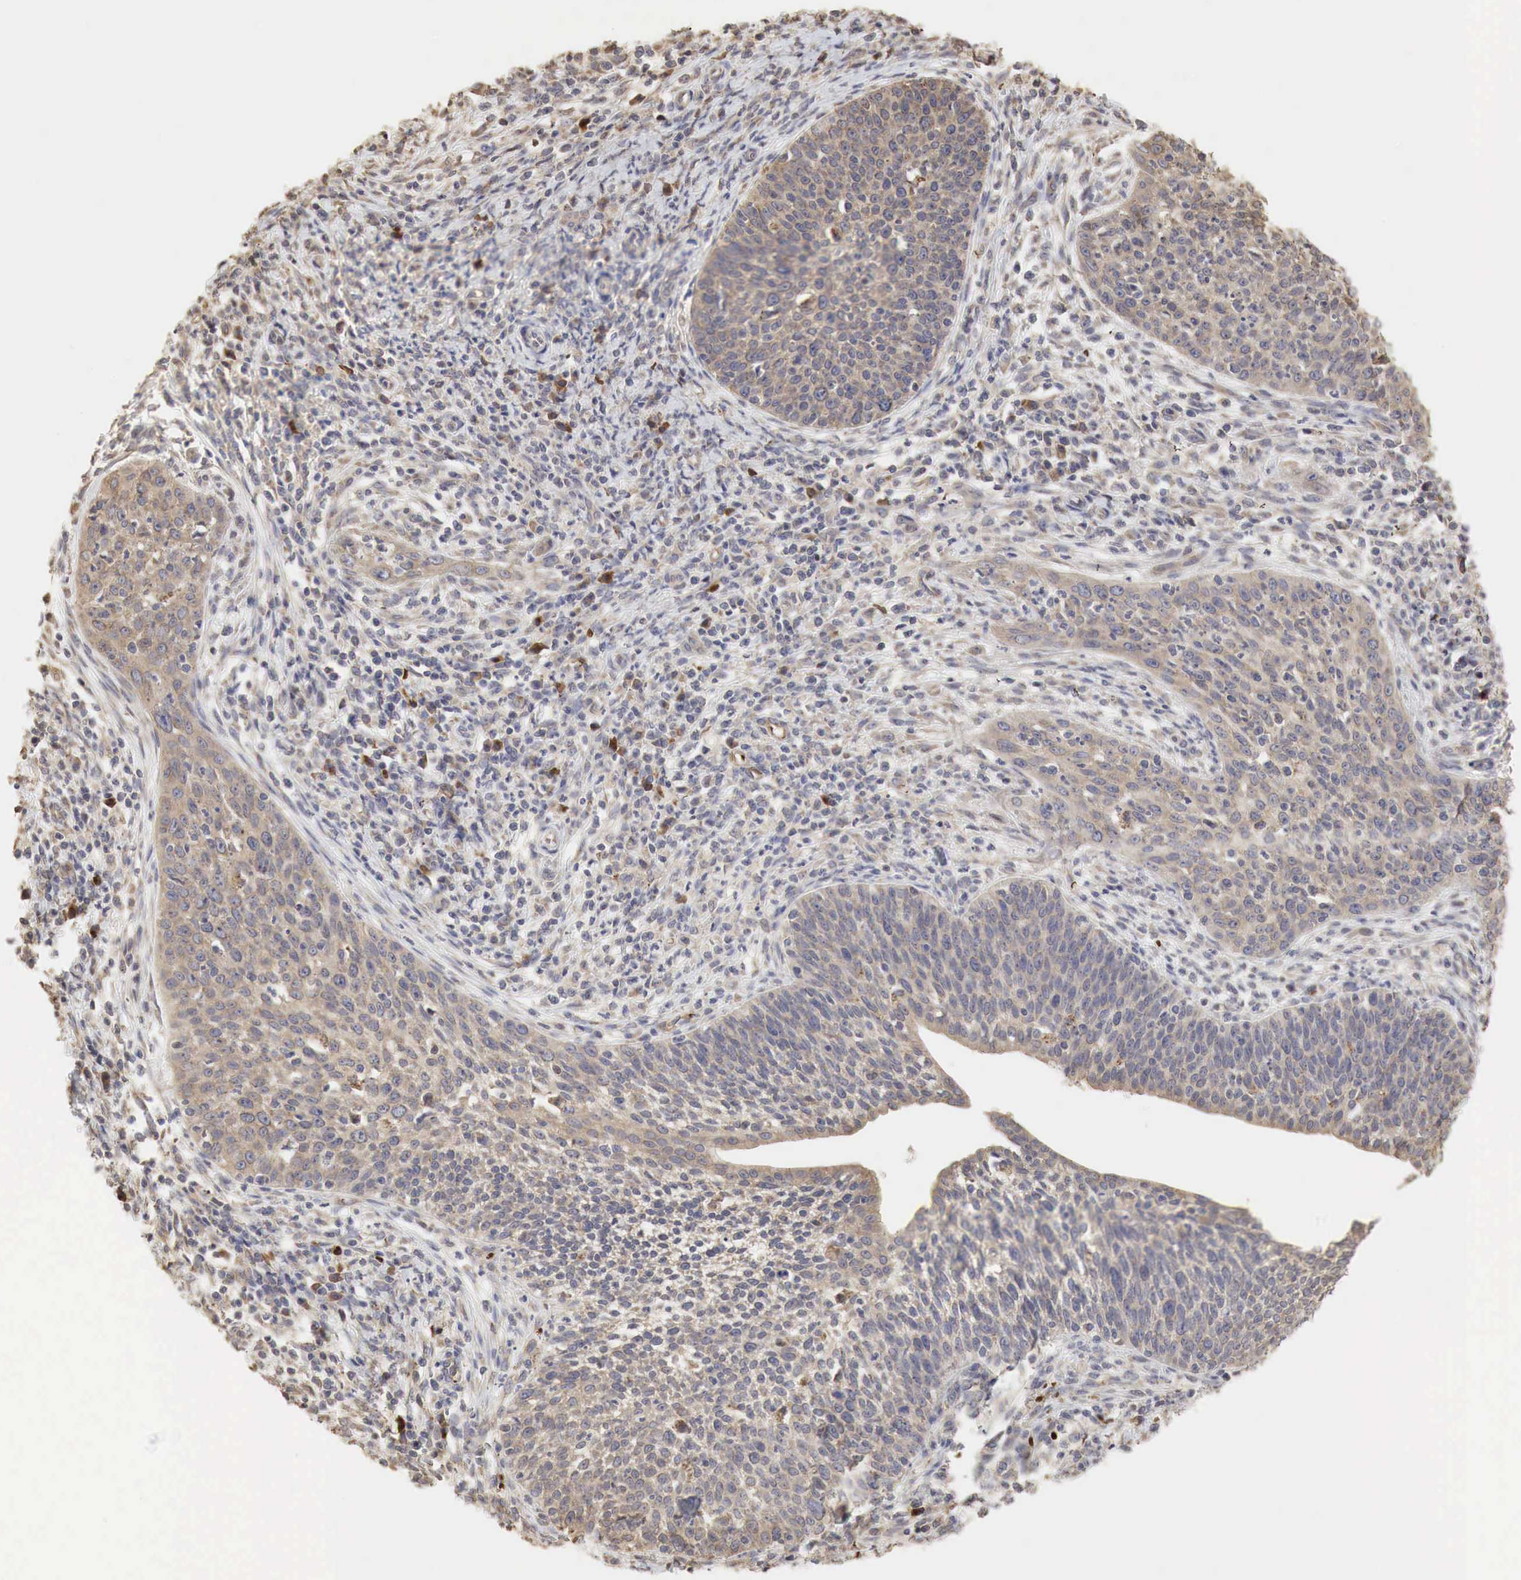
{"staining": {"intensity": "weak", "quantity": ">75%", "location": "cytoplasmic/membranous"}, "tissue": "cervical cancer", "cell_type": "Tumor cells", "image_type": "cancer", "snomed": [{"axis": "morphology", "description": "Squamous cell carcinoma, NOS"}, {"axis": "topography", "description": "Cervix"}], "caption": "The immunohistochemical stain highlights weak cytoplasmic/membranous staining in tumor cells of cervical cancer tissue.", "gene": "PABPC5", "patient": {"sex": "female", "age": 41}}